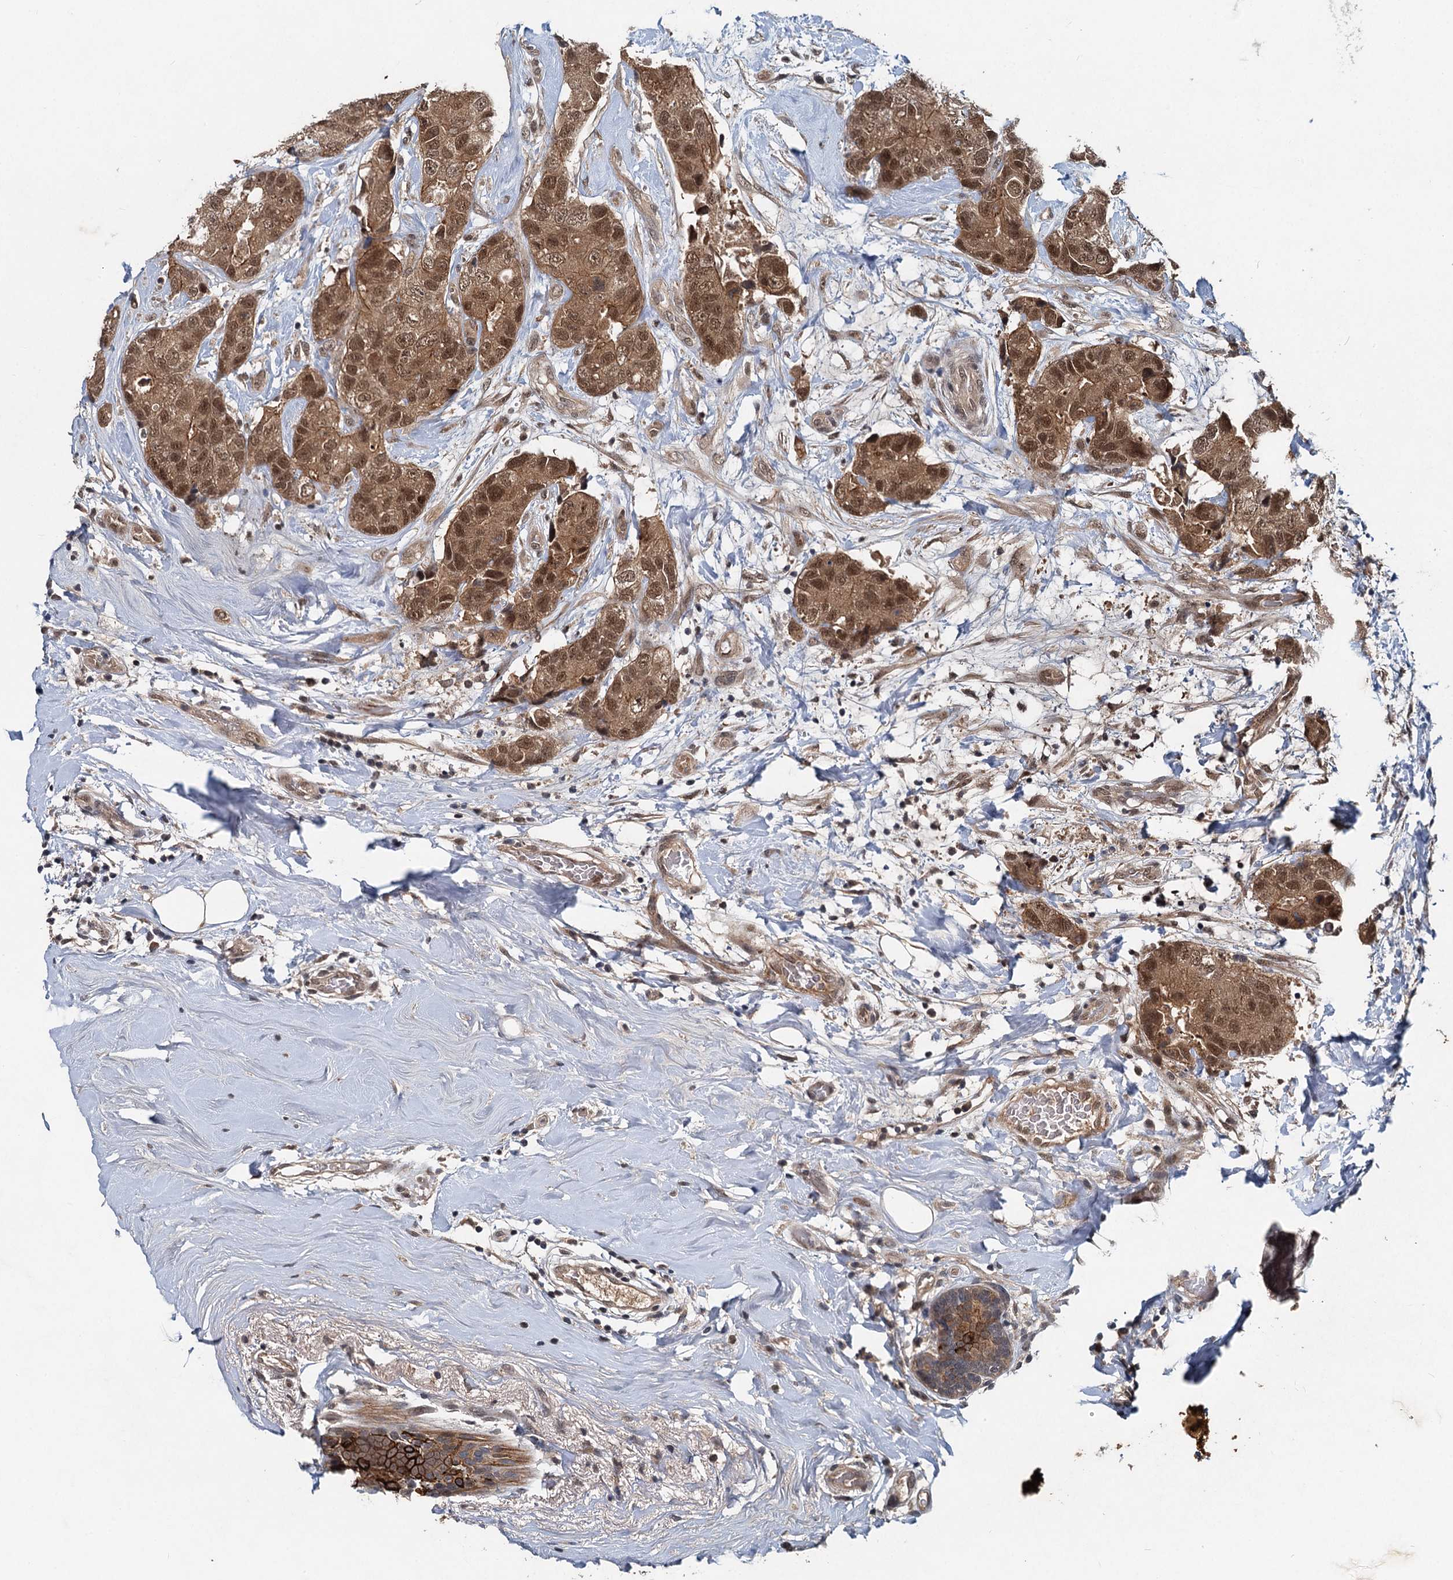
{"staining": {"intensity": "moderate", "quantity": ">75%", "location": "cytoplasmic/membranous,nuclear"}, "tissue": "breast cancer", "cell_type": "Tumor cells", "image_type": "cancer", "snomed": [{"axis": "morphology", "description": "Duct carcinoma"}, {"axis": "topography", "description": "Breast"}], "caption": "Invasive ductal carcinoma (breast) tissue demonstrates moderate cytoplasmic/membranous and nuclear expression in about >75% of tumor cells, visualized by immunohistochemistry.", "gene": "RITA1", "patient": {"sex": "female", "age": 62}}